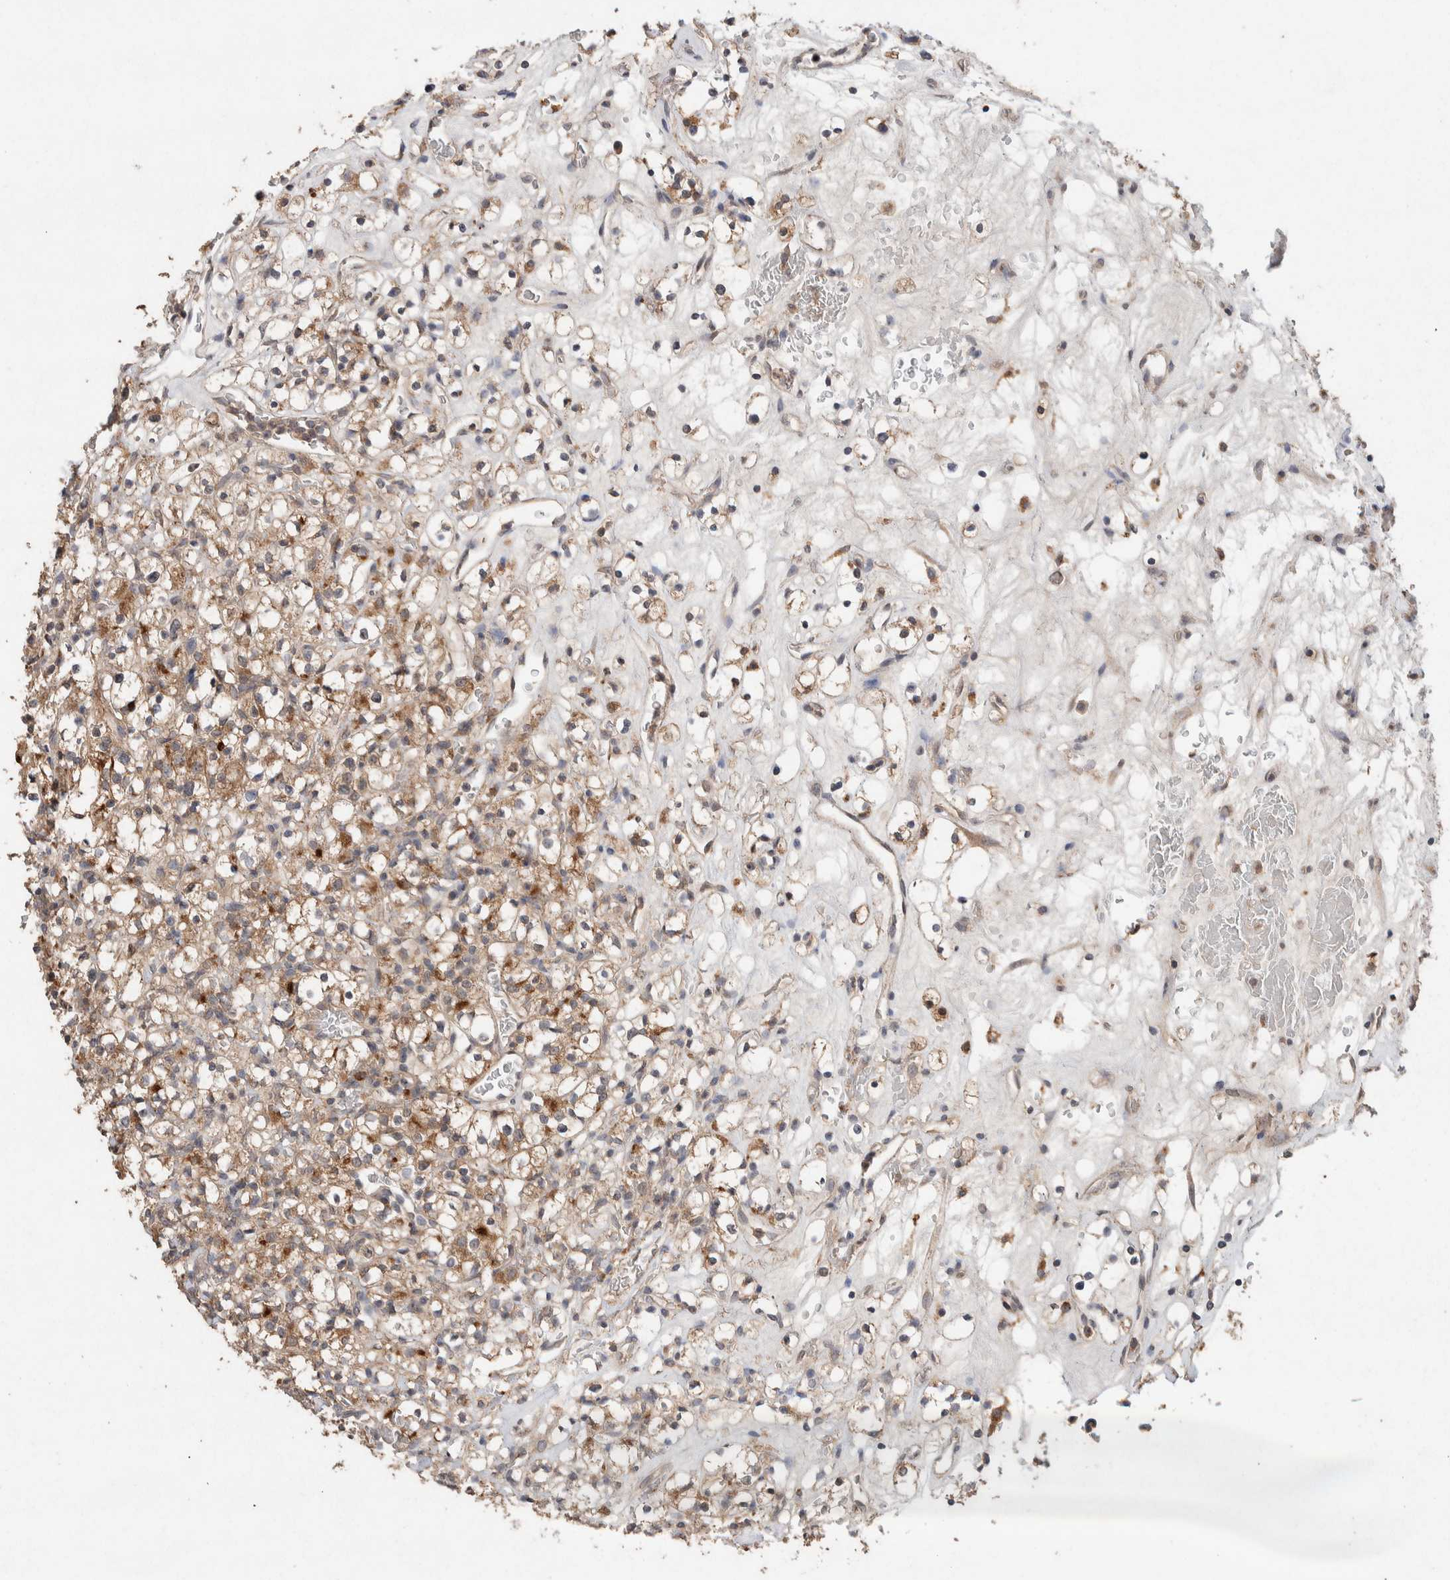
{"staining": {"intensity": "moderate", "quantity": "25%-75%", "location": "cytoplasmic/membranous"}, "tissue": "renal cancer", "cell_type": "Tumor cells", "image_type": "cancer", "snomed": [{"axis": "morphology", "description": "Normal tissue, NOS"}, {"axis": "morphology", "description": "Adenocarcinoma, NOS"}, {"axis": "topography", "description": "Kidney"}], "caption": "A medium amount of moderate cytoplasmic/membranous expression is present in about 25%-75% of tumor cells in renal cancer (adenocarcinoma) tissue. The staining was performed using DAB (3,3'-diaminobenzidine), with brown indicating positive protein expression. Nuclei are stained blue with hematoxylin.", "gene": "KCNJ5", "patient": {"sex": "female", "age": 72}}